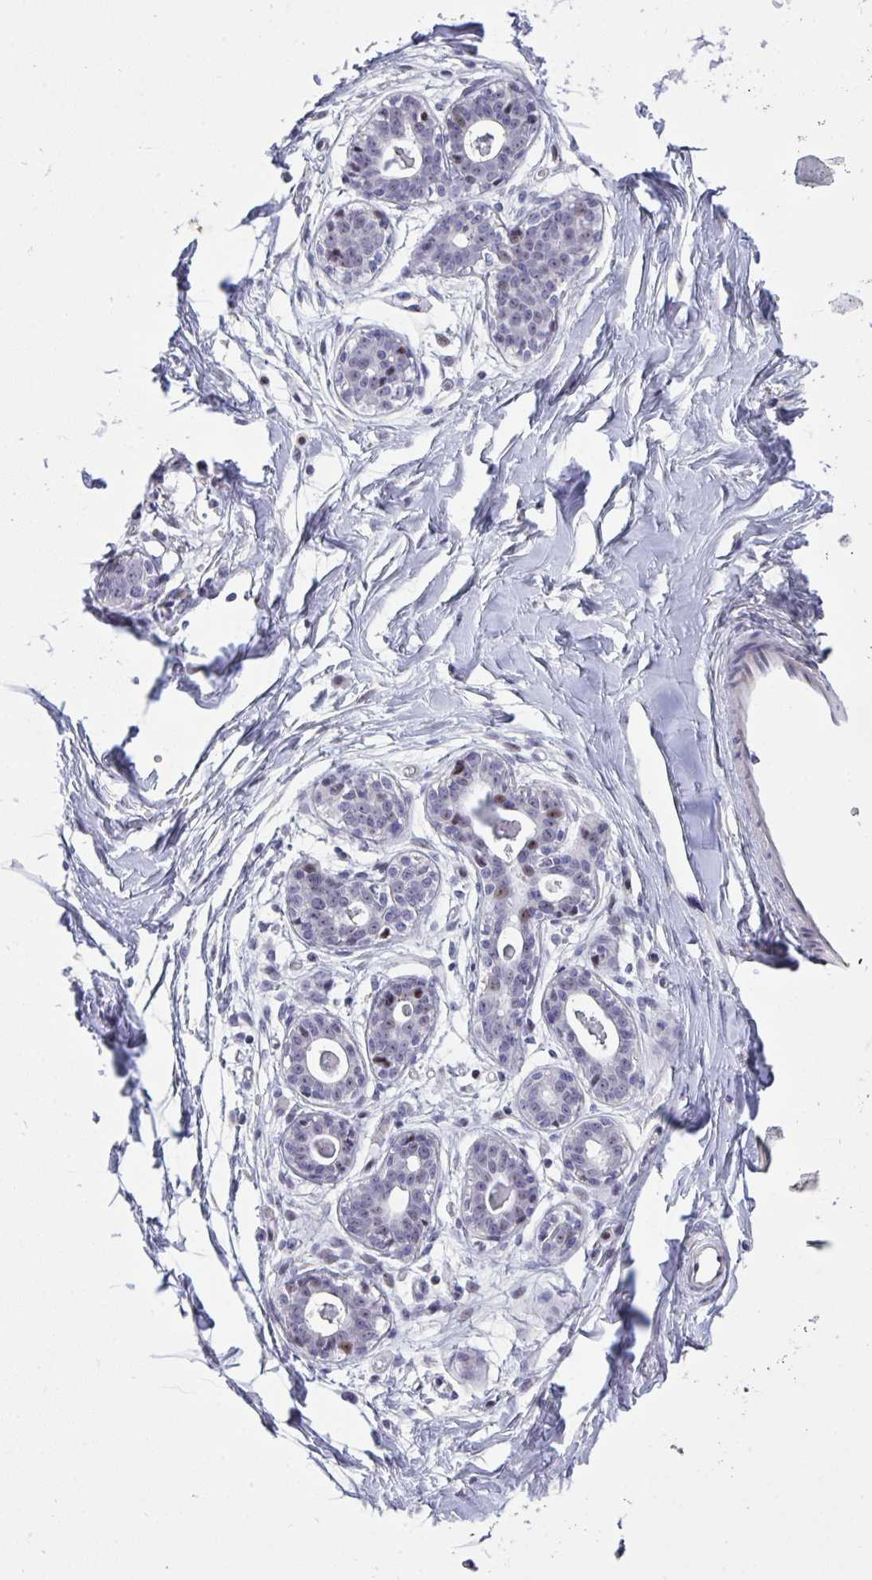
{"staining": {"intensity": "negative", "quantity": "none", "location": "none"}, "tissue": "breast", "cell_type": "Adipocytes", "image_type": "normal", "snomed": [{"axis": "morphology", "description": "Normal tissue, NOS"}, {"axis": "topography", "description": "Breast"}], "caption": "Micrograph shows no protein expression in adipocytes of unremarkable breast.", "gene": "PLPPR3", "patient": {"sex": "female", "age": 45}}